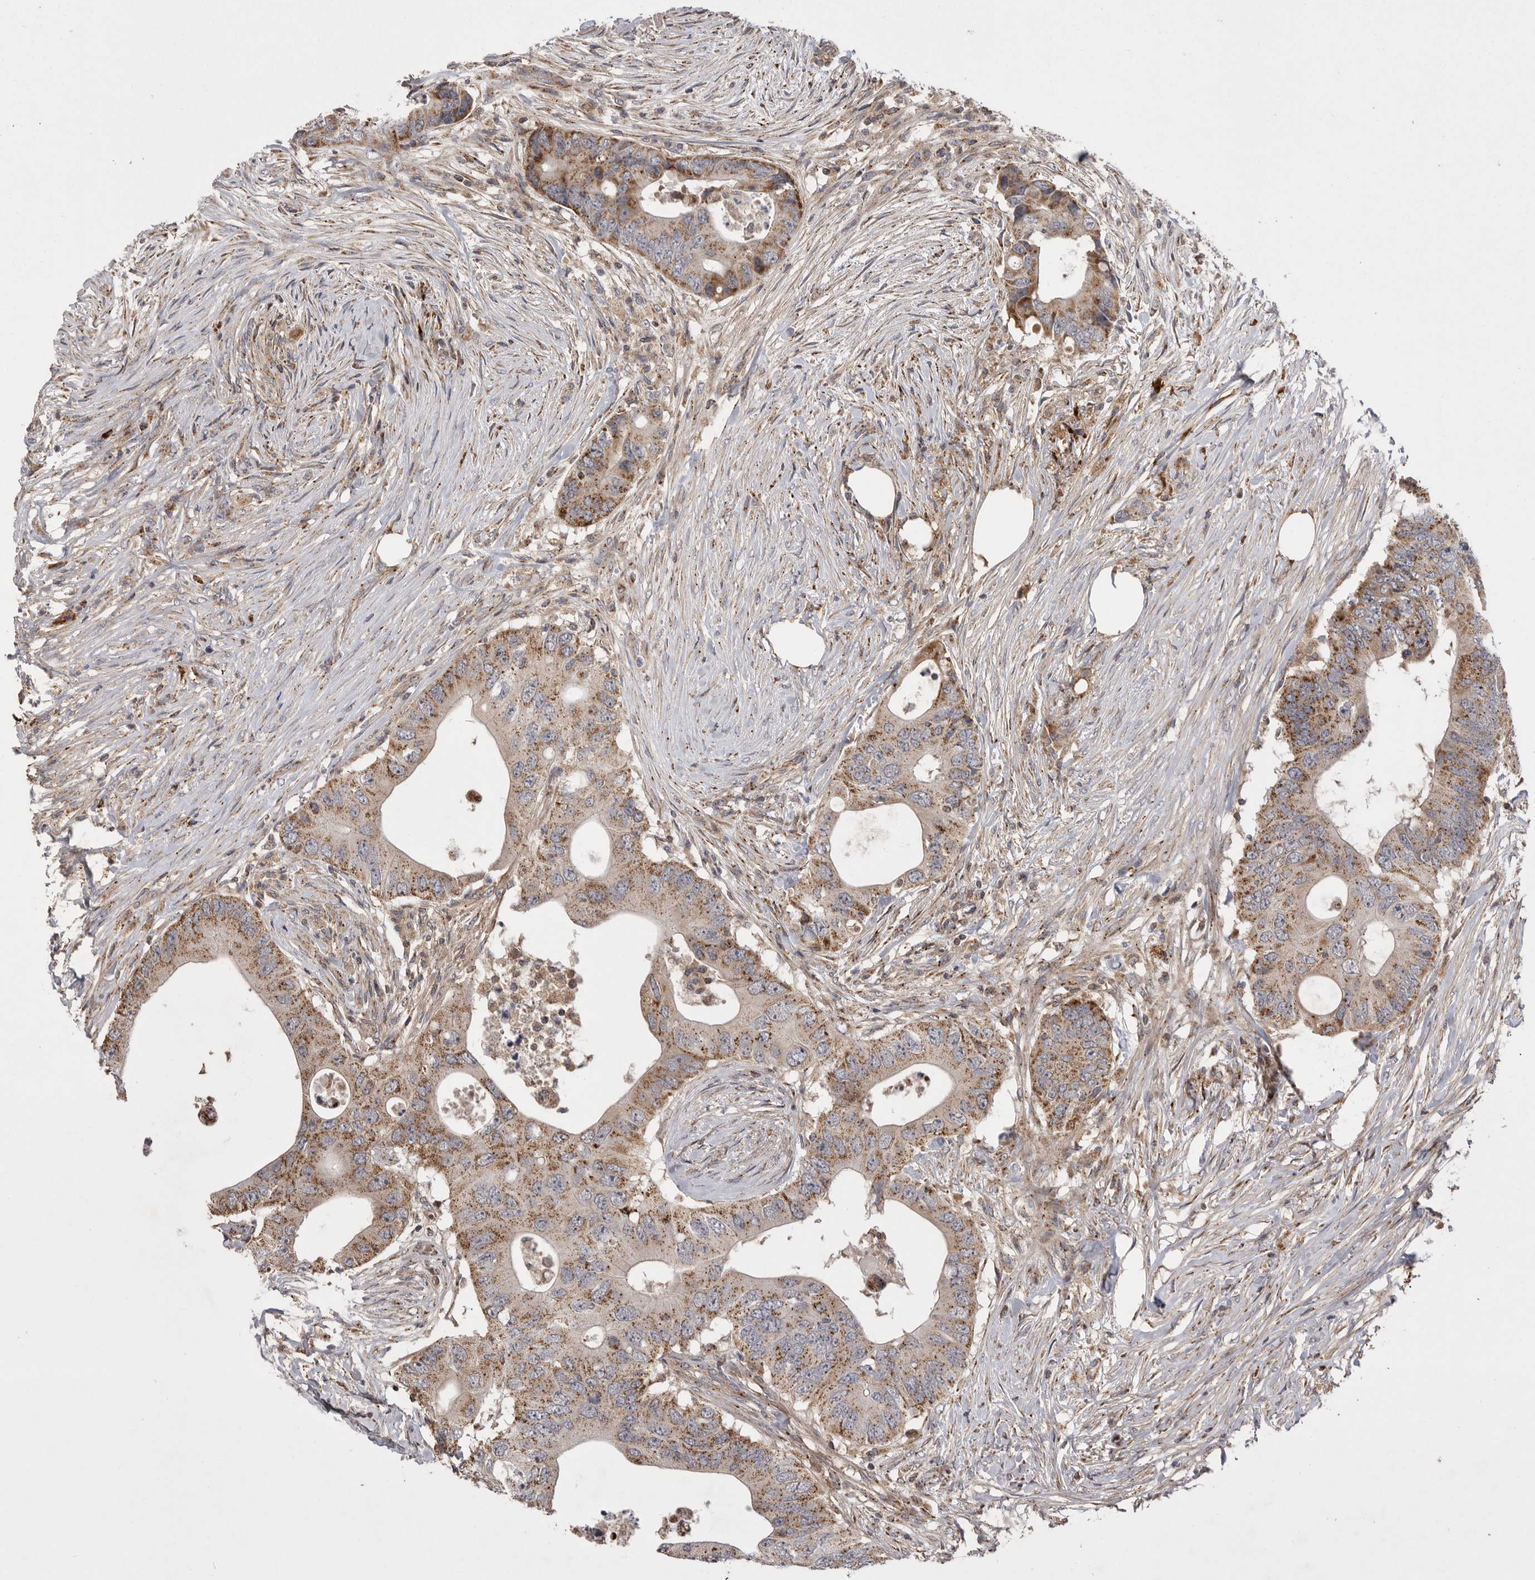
{"staining": {"intensity": "moderate", "quantity": ">75%", "location": "cytoplasmic/membranous"}, "tissue": "colorectal cancer", "cell_type": "Tumor cells", "image_type": "cancer", "snomed": [{"axis": "morphology", "description": "Adenocarcinoma, NOS"}, {"axis": "topography", "description": "Colon"}], "caption": "Adenocarcinoma (colorectal) stained with DAB (3,3'-diaminobenzidine) immunohistochemistry shows medium levels of moderate cytoplasmic/membranous staining in approximately >75% of tumor cells.", "gene": "KYAT3", "patient": {"sex": "male", "age": 71}}